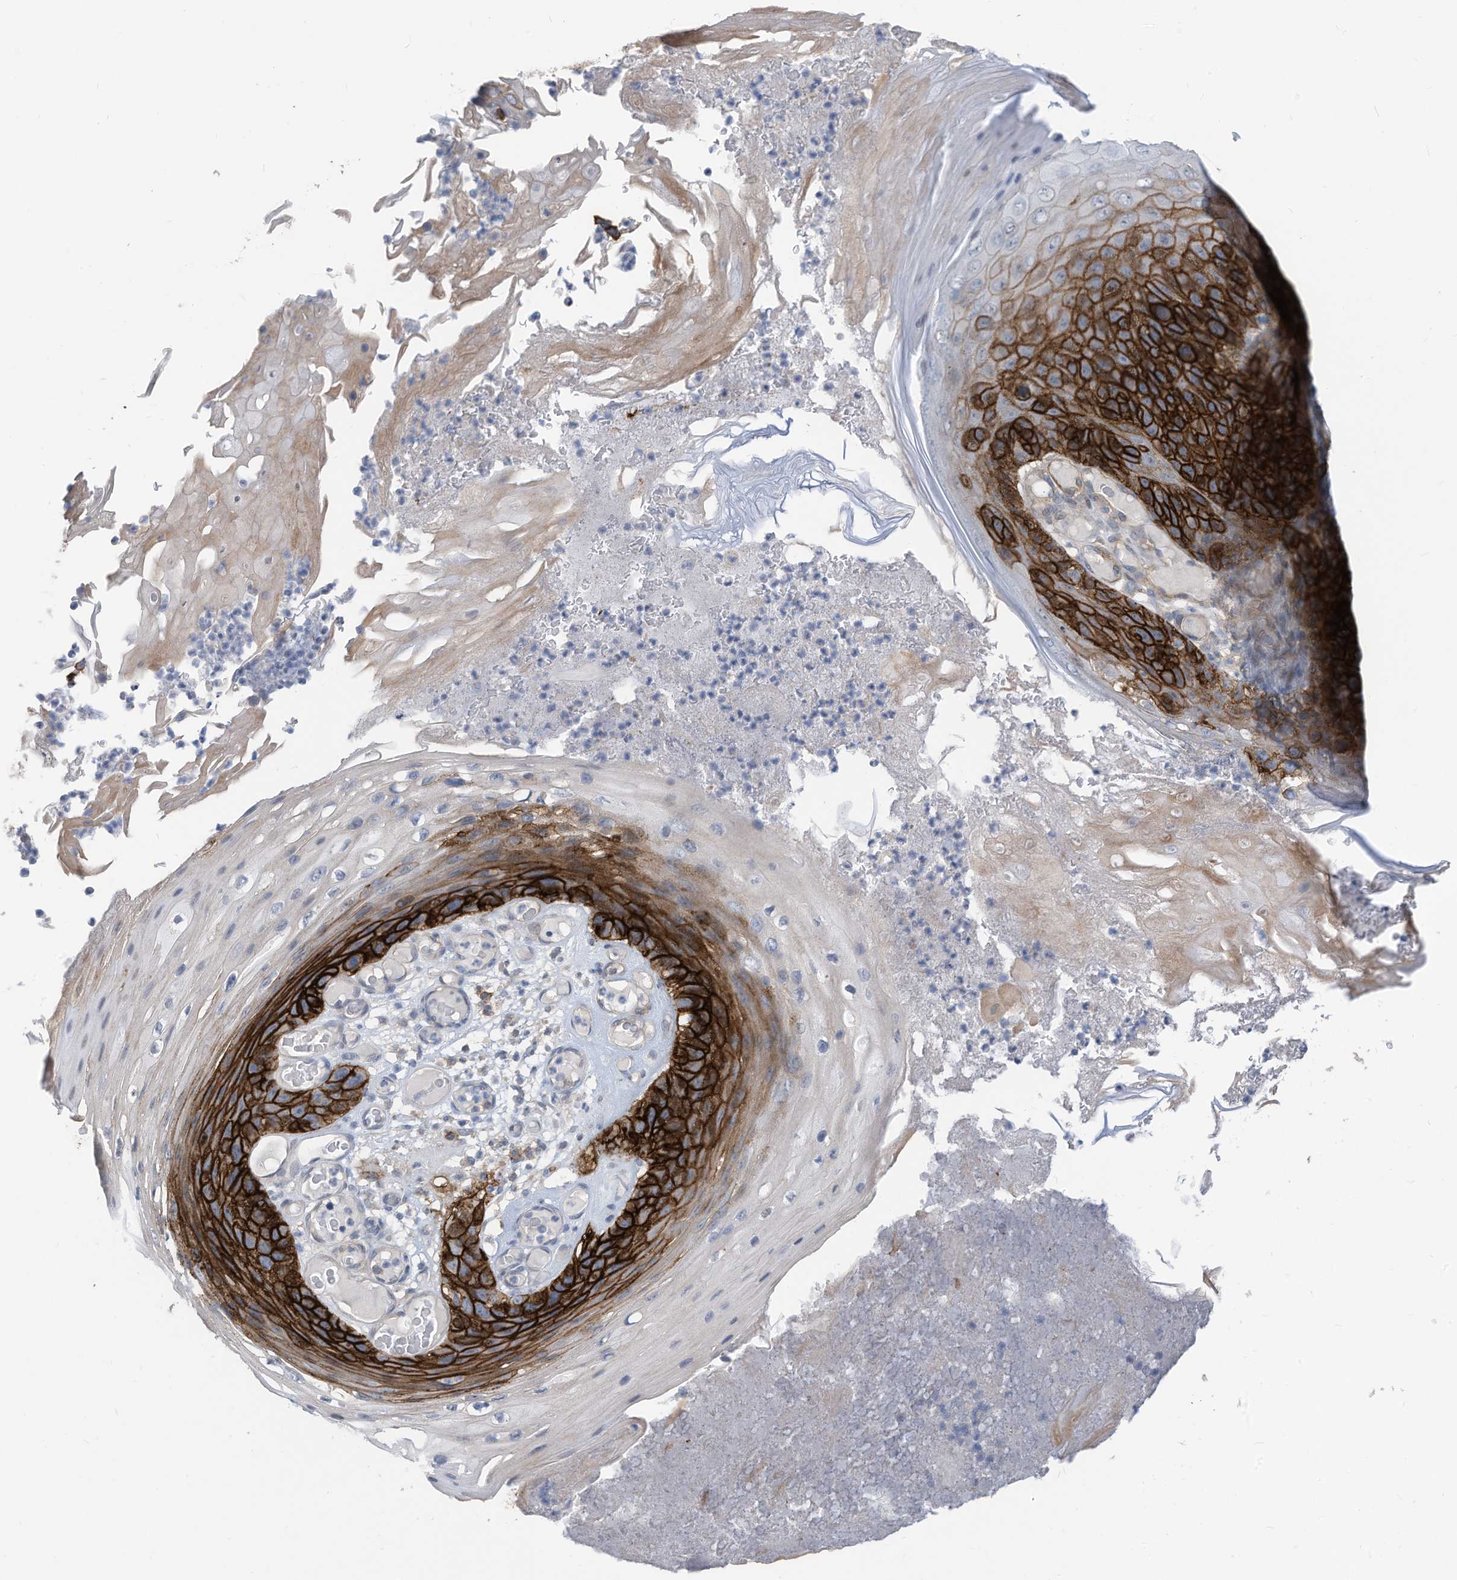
{"staining": {"intensity": "strong", "quantity": ">75%", "location": "cytoplasmic/membranous"}, "tissue": "skin cancer", "cell_type": "Tumor cells", "image_type": "cancer", "snomed": [{"axis": "morphology", "description": "Squamous cell carcinoma, NOS"}, {"axis": "topography", "description": "Skin"}], "caption": "Immunohistochemistry (IHC) (DAB) staining of human skin cancer (squamous cell carcinoma) demonstrates strong cytoplasmic/membranous protein positivity in about >75% of tumor cells.", "gene": "SLC1A5", "patient": {"sex": "female", "age": 88}}